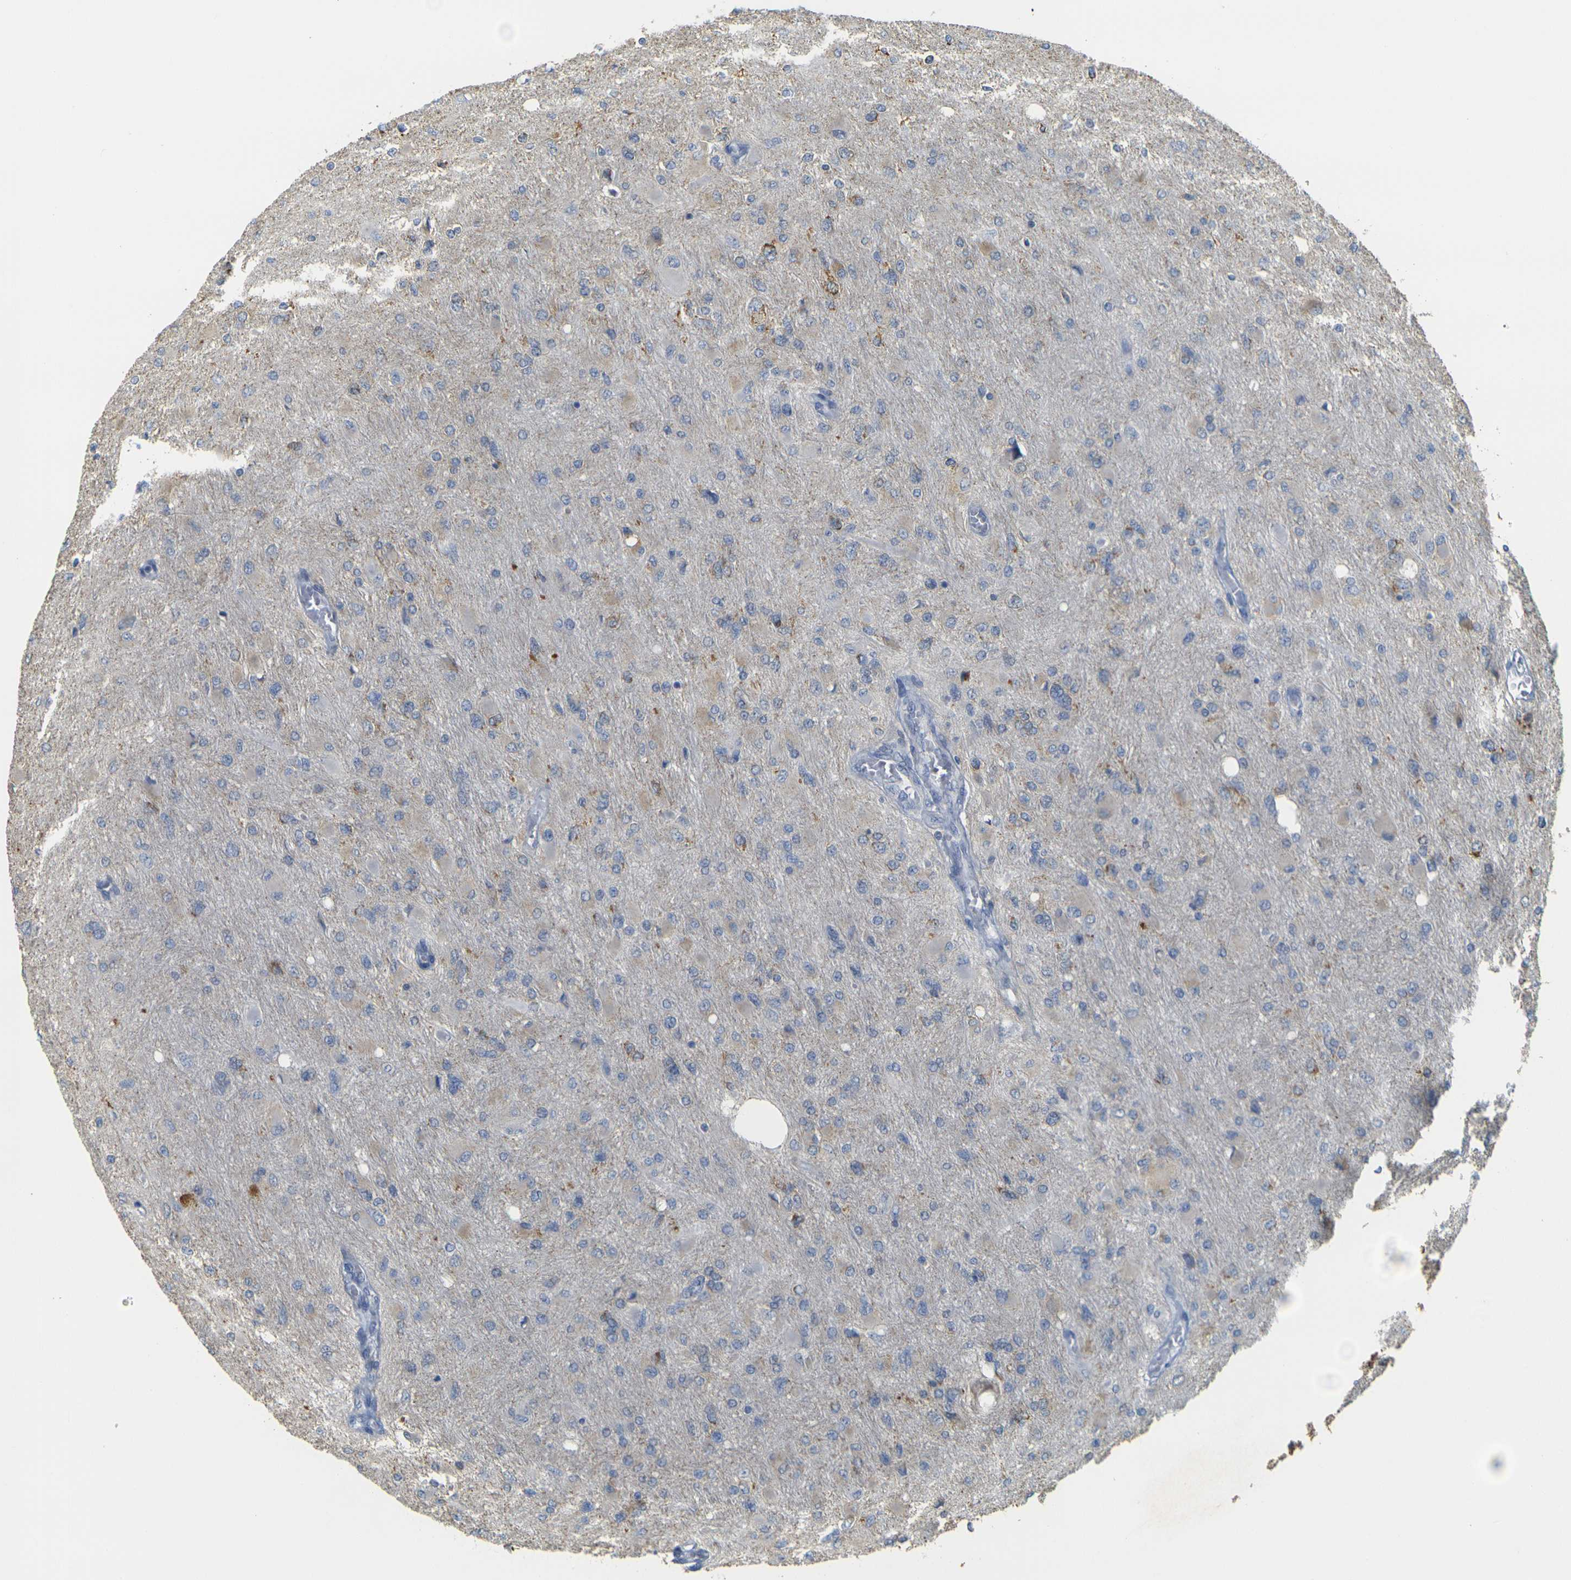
{"staining": {"intensity": "negative", "quantity": "none", "location": "none"}, "tissue": "glioma", "cell_type": "Tumor cells", "image_type": "cancer", "snomed": [{"axis": "morphology", "description": "Glioma, malignant, High grade"}, {"axis": "topography", "description": "Cerebral cortex"}], "caption": "The micrograph exhibits no staining of tumor cells in malignant glioma (high-grade).", "gene": "GDAP1", "patient": {"sex": "female", "age": 36}}